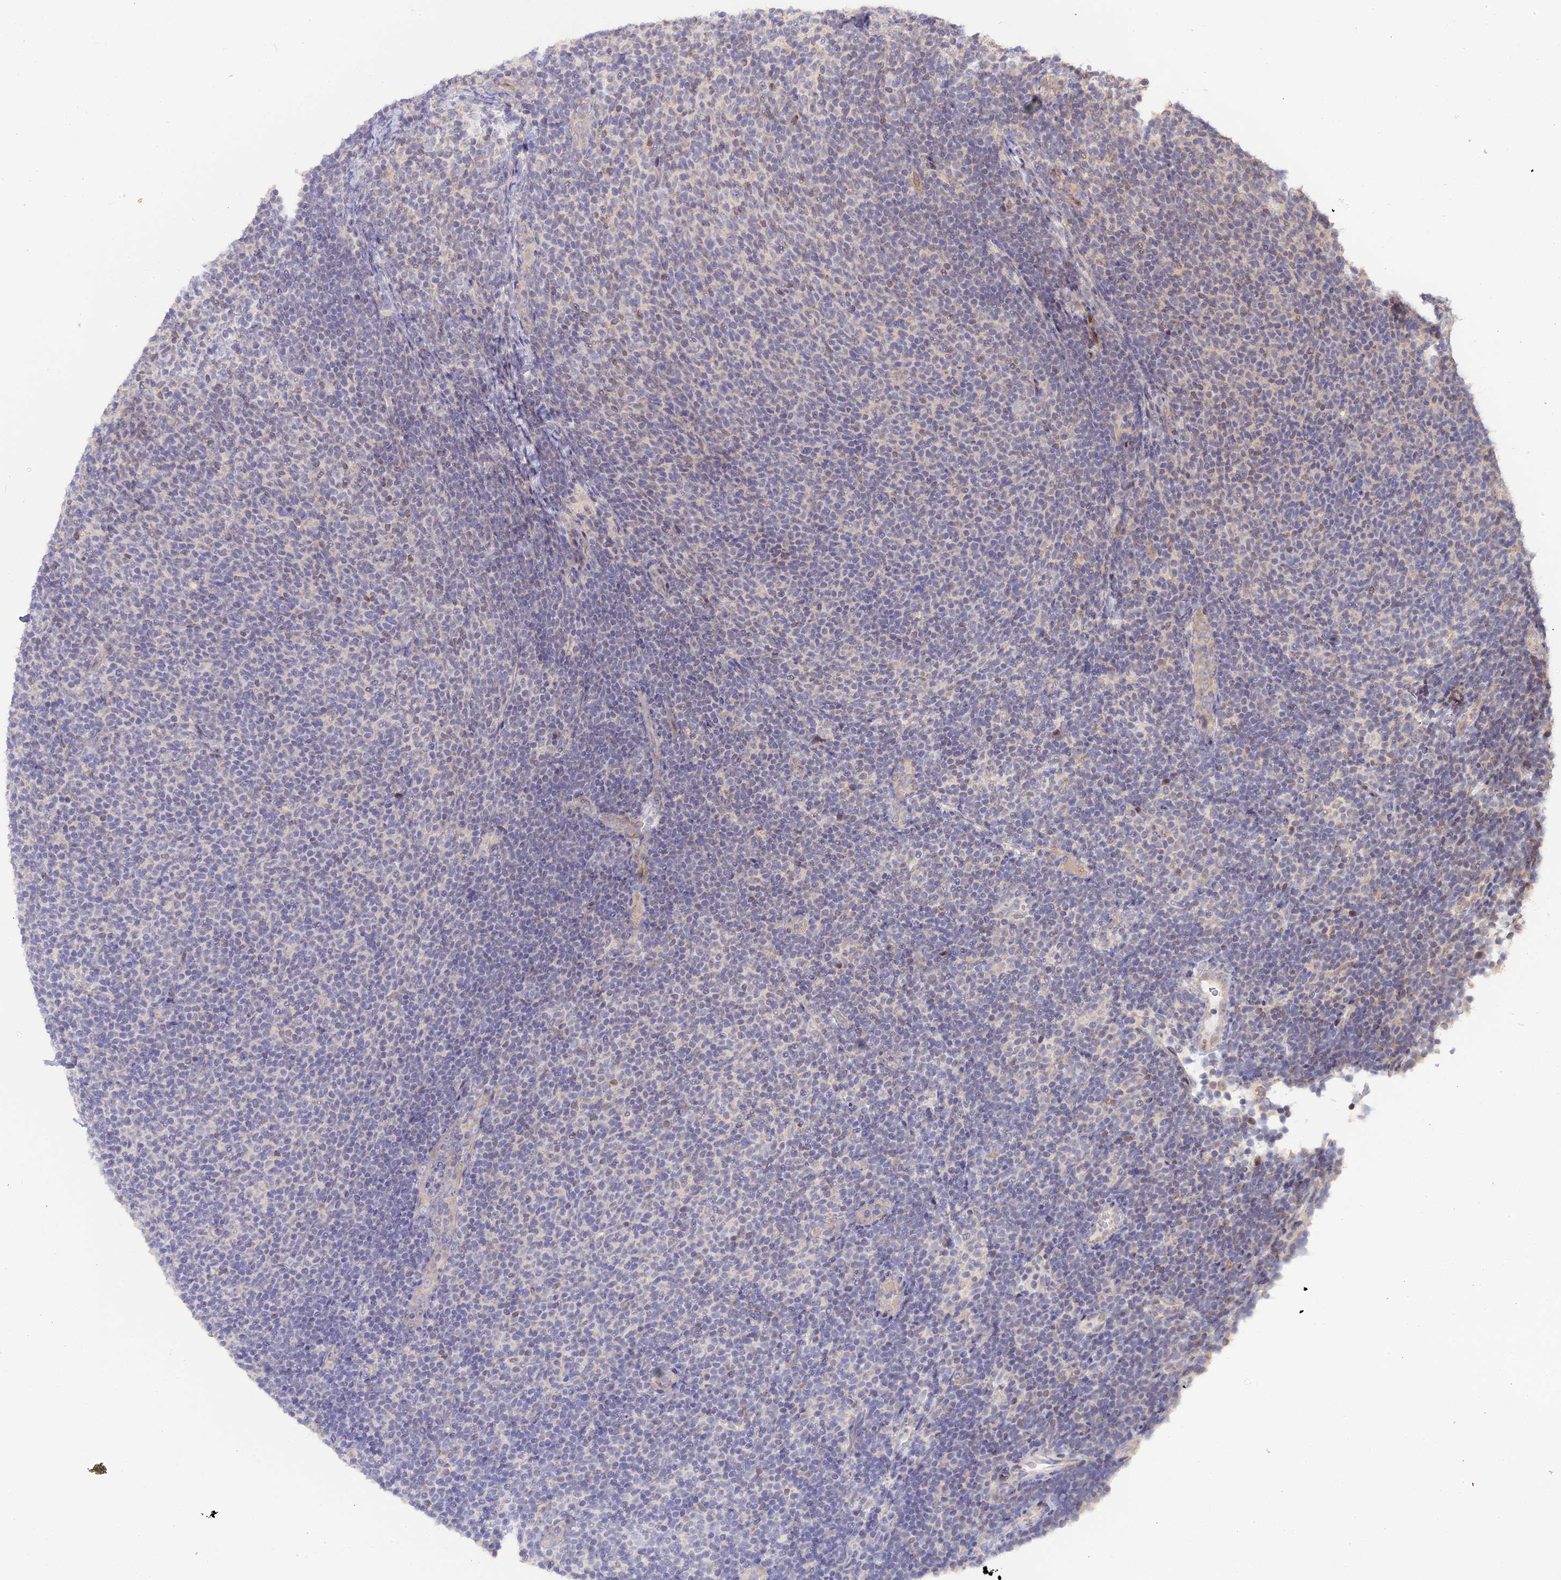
{"staining": {"intensity": "negative", "quantity": "none", "location": "none"}, "tissue": "lymphoma", "cell_type": "Tumor cells", "image_type": "cancer", "snomed": [{"axis": "morphology", "description": "Malignant lymphoma, non-Hodgkin's type, Low grade"}, {"axis": "topography", "description": "Lymph node"}], "caption": "Tumor cells are negative for brown protein staining in lymphoma.", "gene": "GSKIP", "patient": {"sex": "male", "age": 66}}